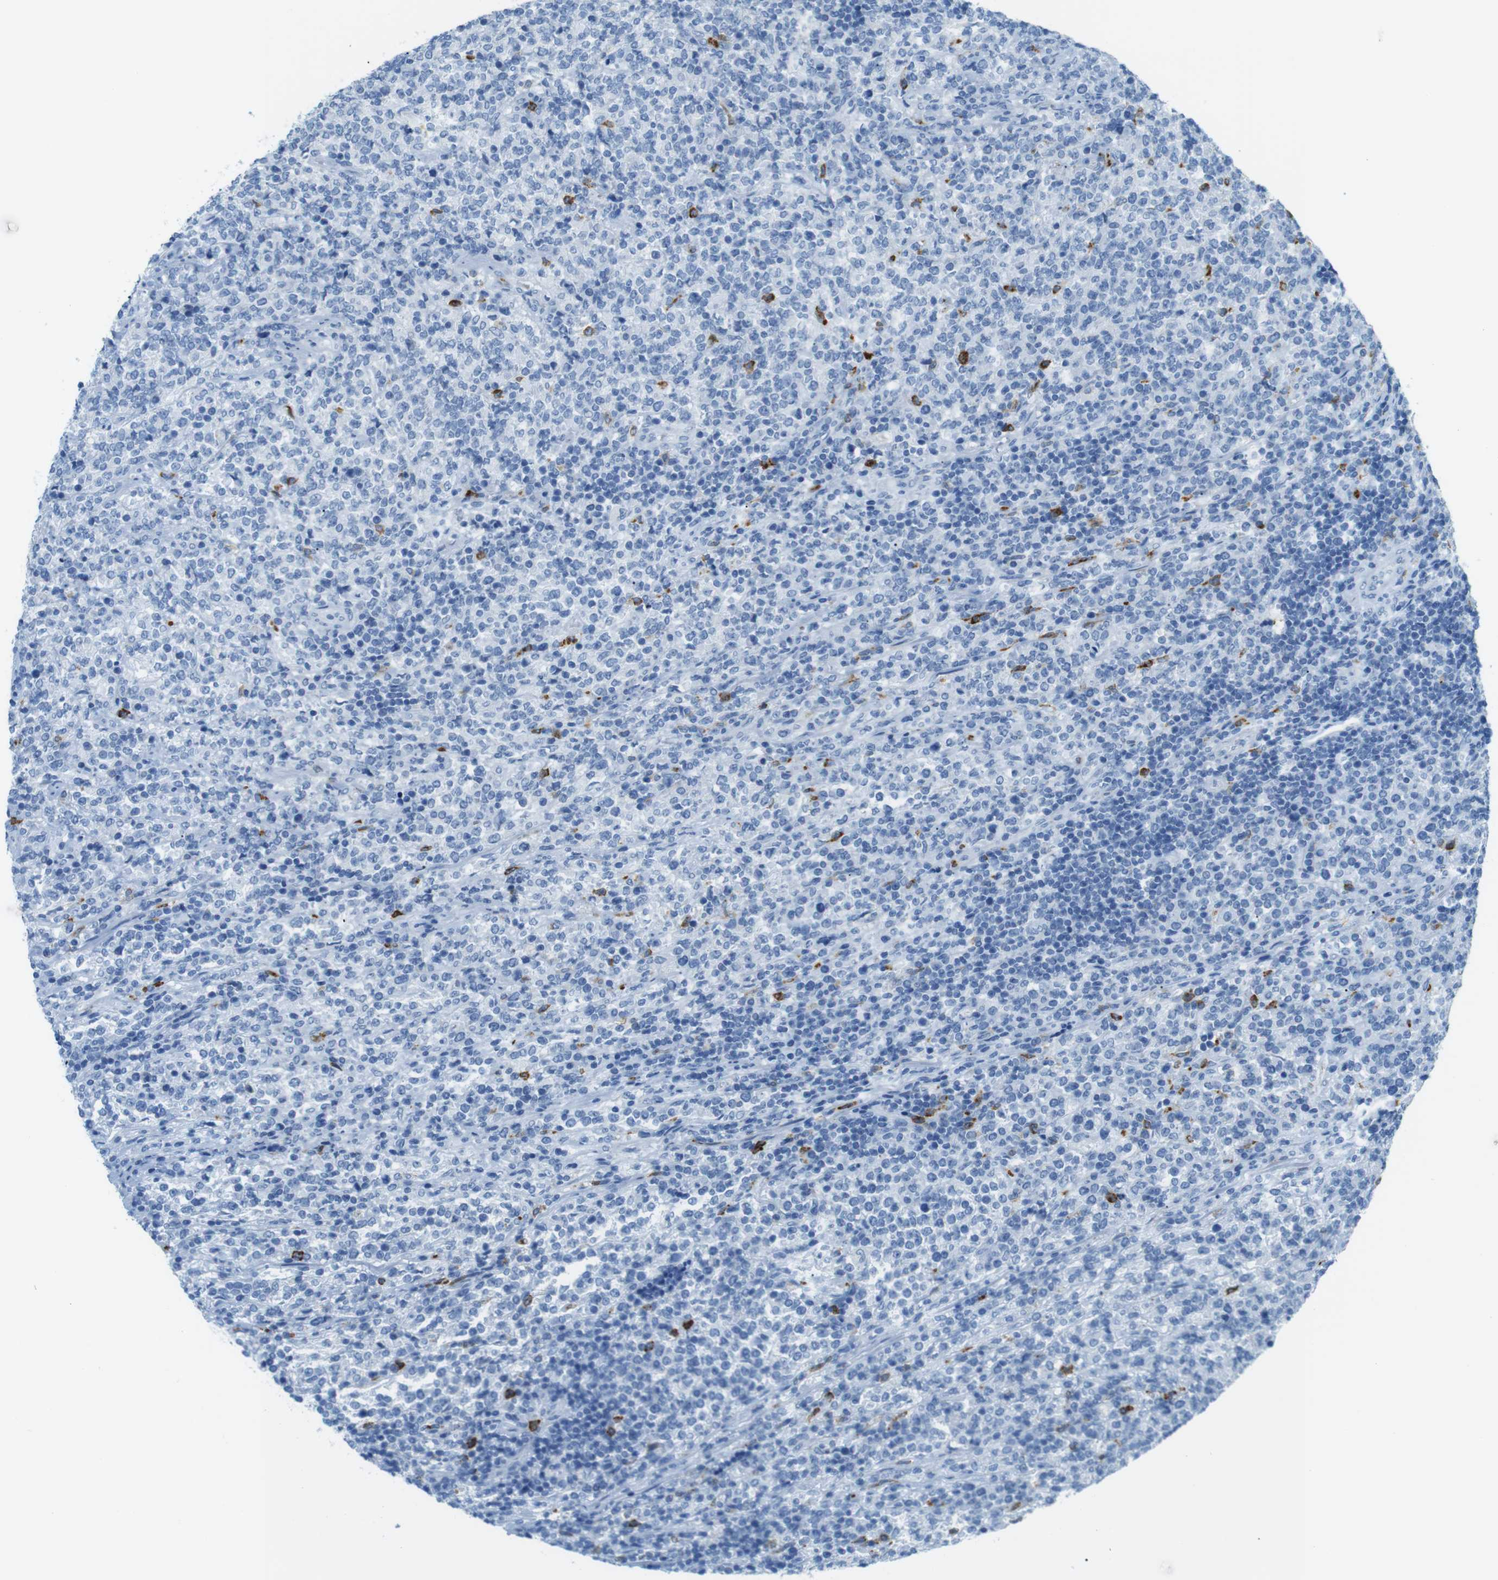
{"staining": {"intensity": "negative", "quantity": "none", "location": "none"}, "tissue": "lymphoma", "cell_type": "Tumor cells", "image_type": "cancer", "snomed": [{"axis": "morphology", "description": "Malignant lymphoma, non-Hodgkin's type, High grade"}, {"axis": "topography", "description": "Soft tissue"}], "caption": "This is an immunohistochemistry (IHC) photomicrograph of high-grade malignant lymphoma, non-Hodgkin's type. There is no positivity in tumor cells.", "gene": "MCEMP1", "patient": {"sex": "male", "age": 18}}